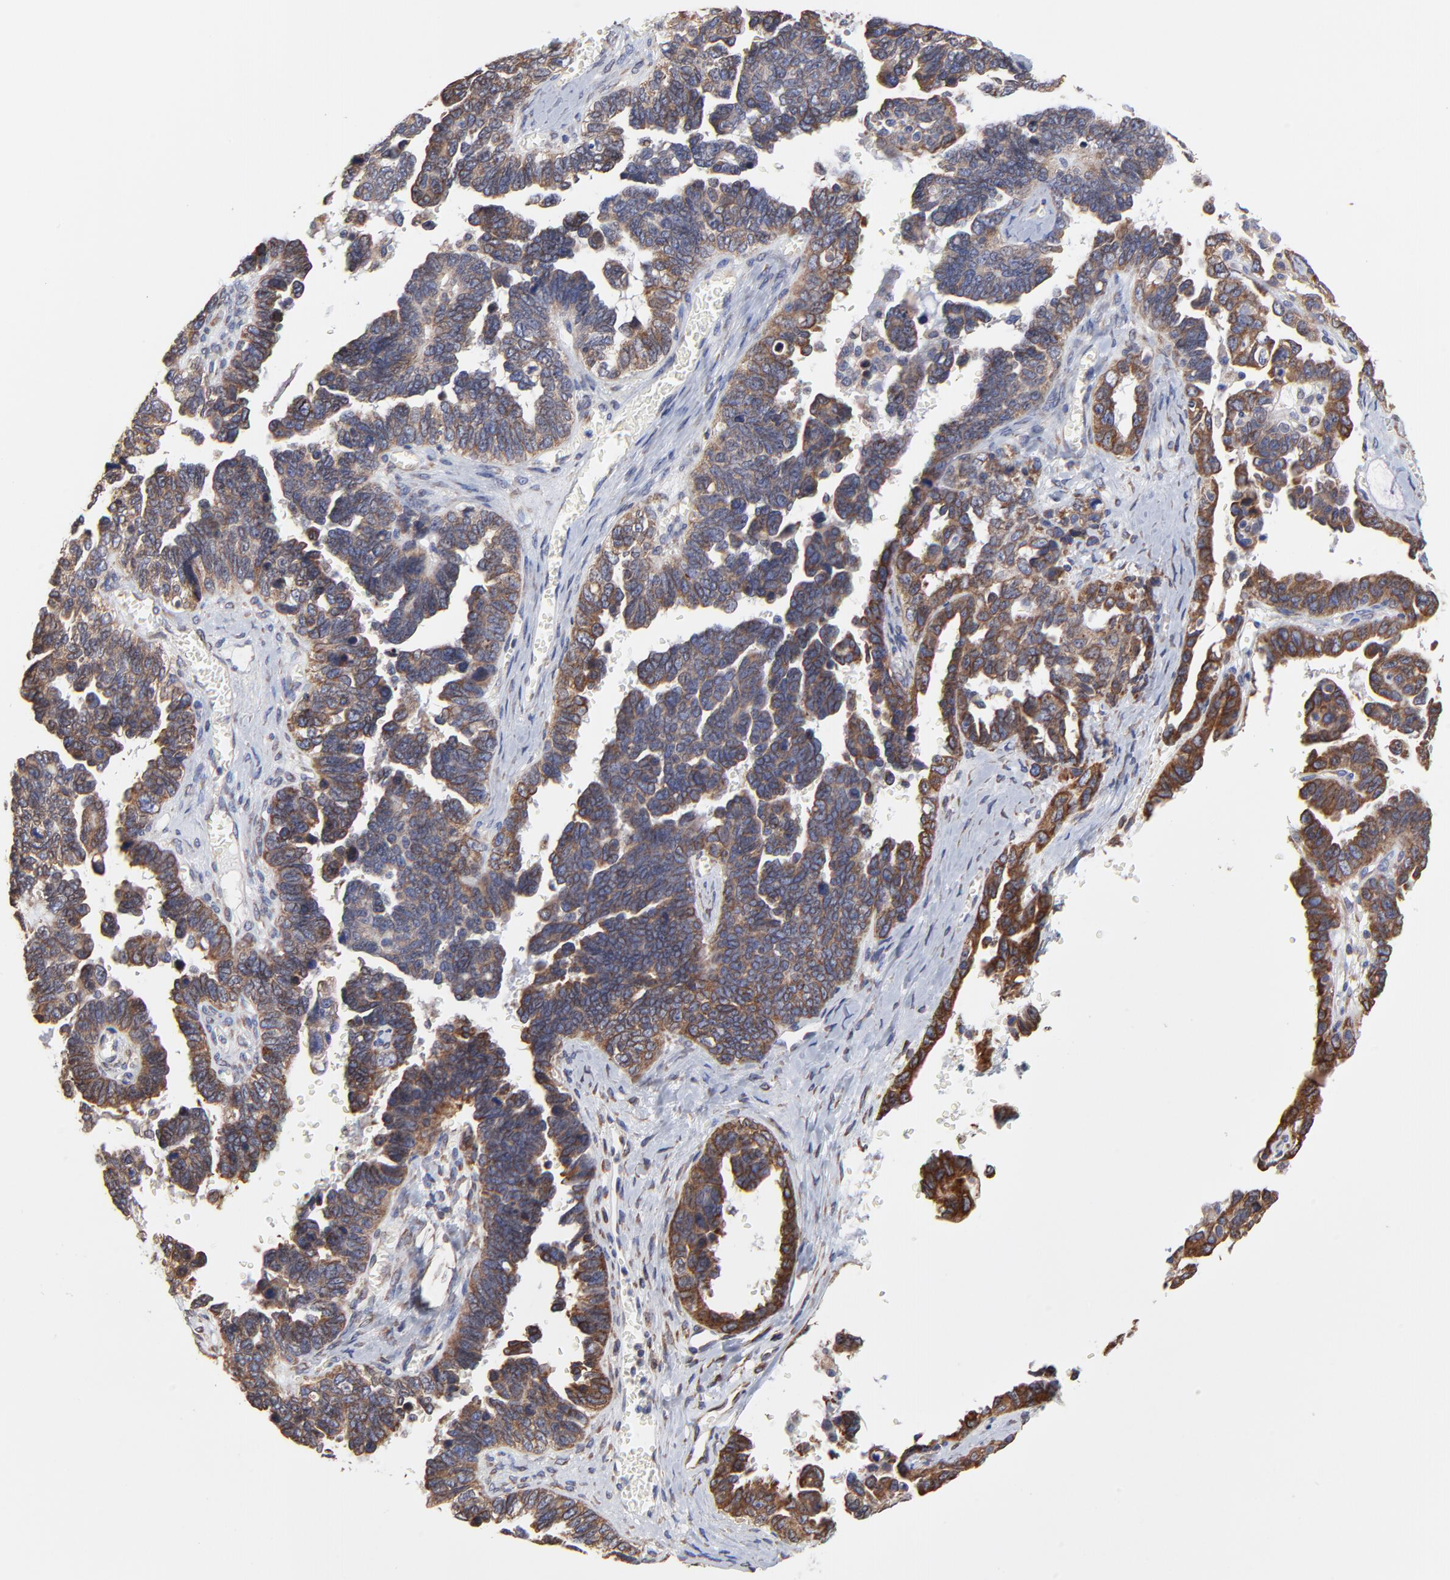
{"staining": {"intensity": "moderate", "quantity": ">75%", "location": "cytoplasmic/membranous"}, "tissue": "ovarian cancer", "cell_type": "Tumor cells", "image_type": "cancer", "snomed": [{"axis": "morphology", "description": "Cystadenocarcinoma, serous, NOS"}, {"axis": "topography", "description": "Ovary"}], "caption": "Immunohistochemical staining of human ovarian cancer (serous cystadenocarcinoma) demonstrates moderate cytoplasmic/membranous protein expression in approximately >75% of tumor cells.", "gene": "LMAN1", "patient": {"sex": "female", "age": 69}}